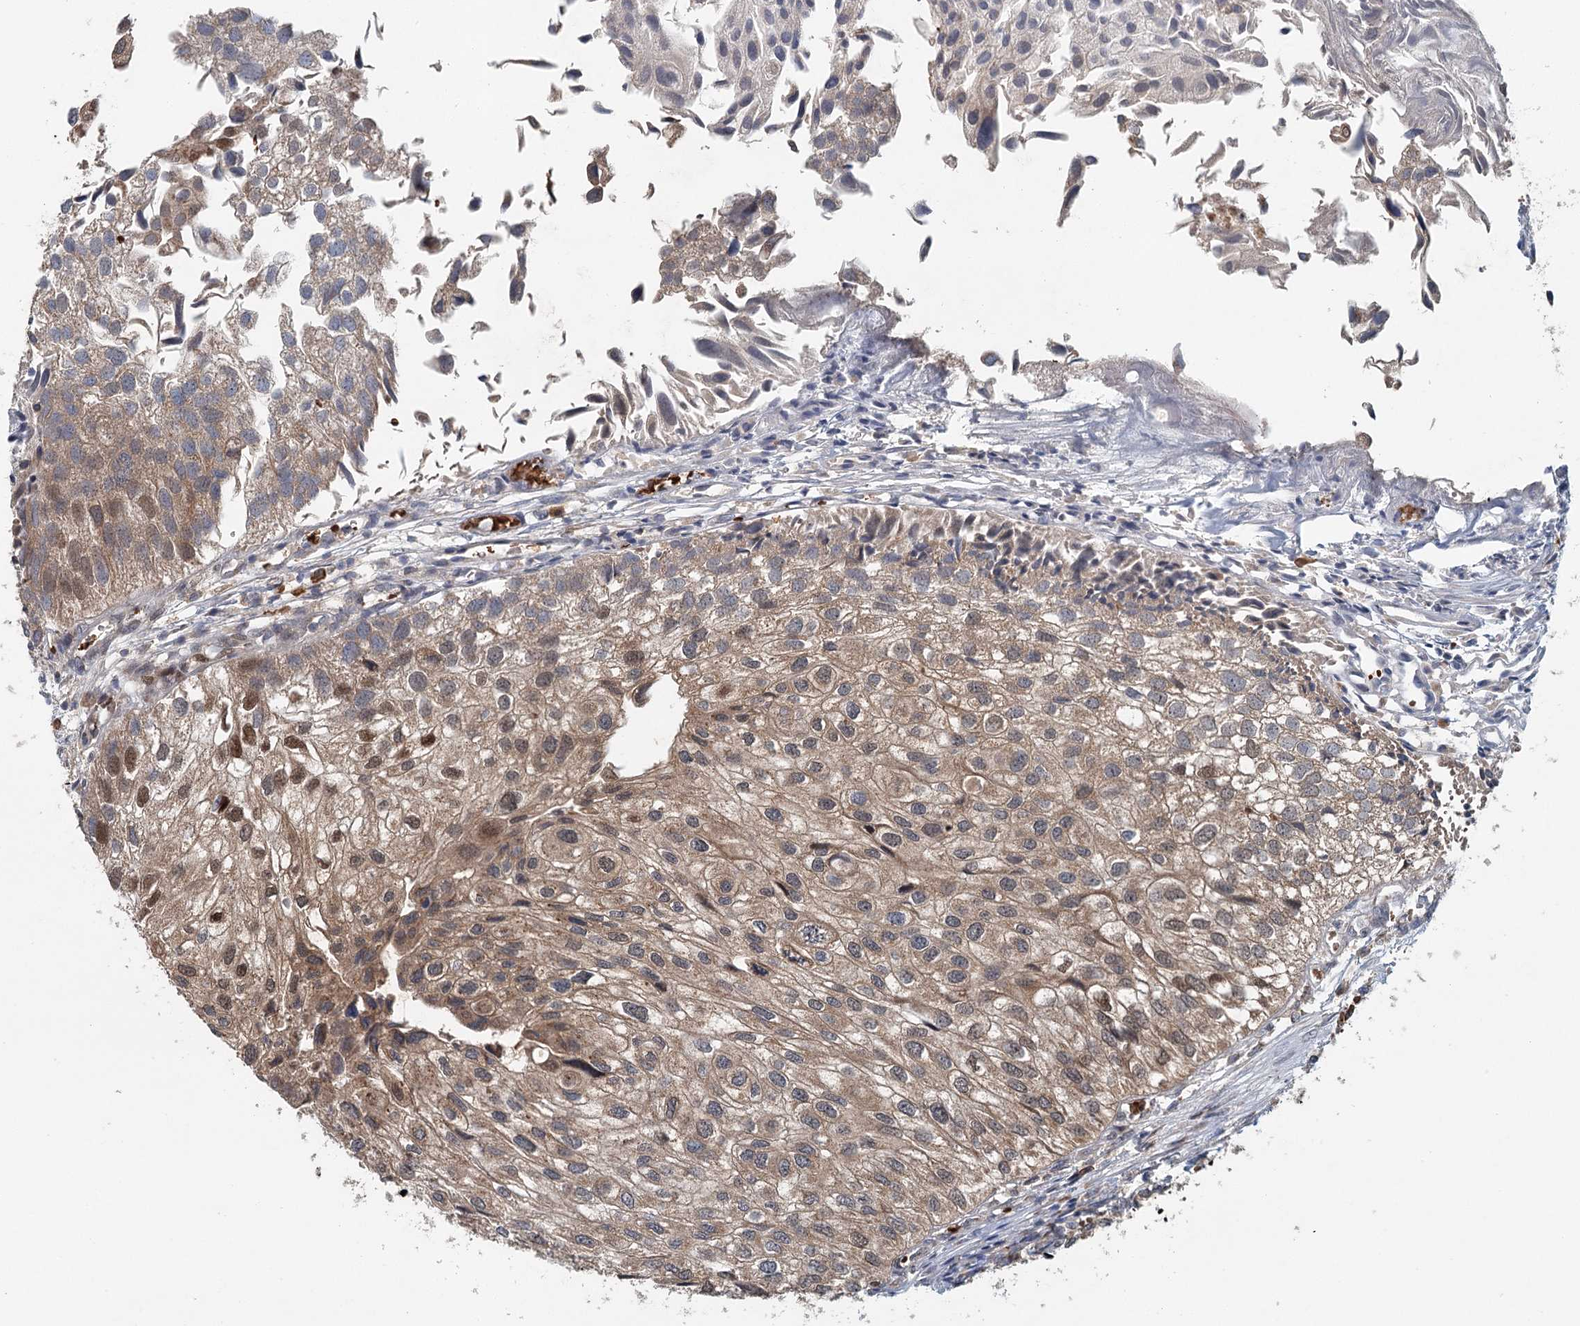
{"staining": {"intensity": "moderate", "quantity": "<25%", "location": "cytoplasmic/membranous,nuclear"}, "tissue": "urothelial cancer", "cell_type": "Tumor cells", "image_type": "cancer", "snomed": [{"axis": "morphology", "description": "Urothelial carcinoma, Low grade"}, {"axis": "topography", "description": "Urinary bladder"}], "caption": "Approximately <25% of tumor cells in human low-grade urothelial carcinoma reveal moderate cytoplasmic/membranous and nuclear protein positivity as visualized by brown immunohistochemical staining.", "gene": "ADK", "patient": {"sex": "female", "age": 89}}